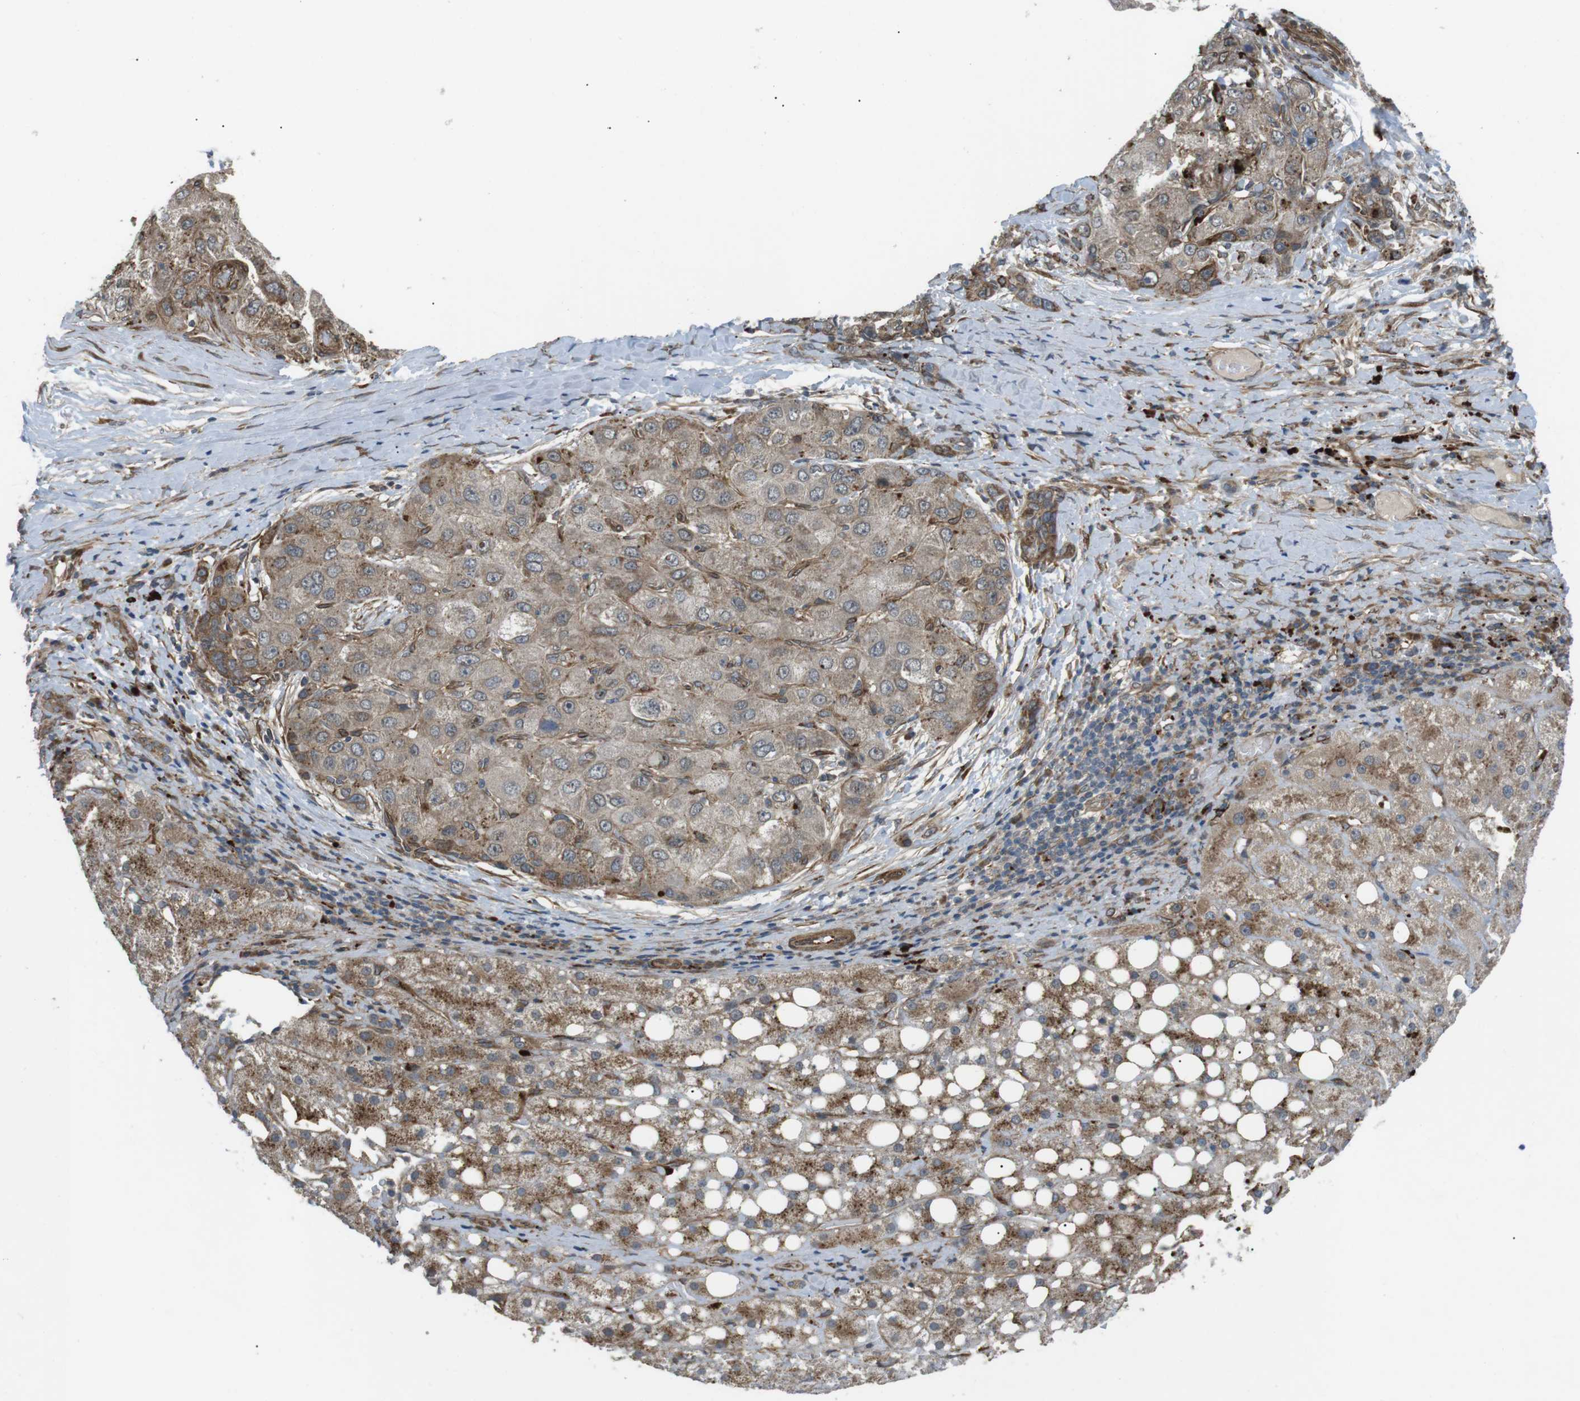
{"staining": {"intensity": "weak", "quantity": "25%-75%", "location": "cytoplasmic/membranous"}, "tissue": "liver cancer", "cell_type": "Tumor cells", "image_type": "cancer", "snomed": [{"axis": "morphology", "description": "Carcinoma, Hepatocellular, NOS"}, {"axis": "topography", "description": "Liver"}], "caption": "A low amount of weak cytoplasmic/membranous expression is identified in about 25%-75% of tumor cells in liver cancer tissue. The staining was performed using DAB to visualize the protein expression in brown, while the nuclei were stained in blue with hematoxylin (Magnification: 20x).", "gene": "KANK2", "patient": {"sex": "male", "age": 80}}